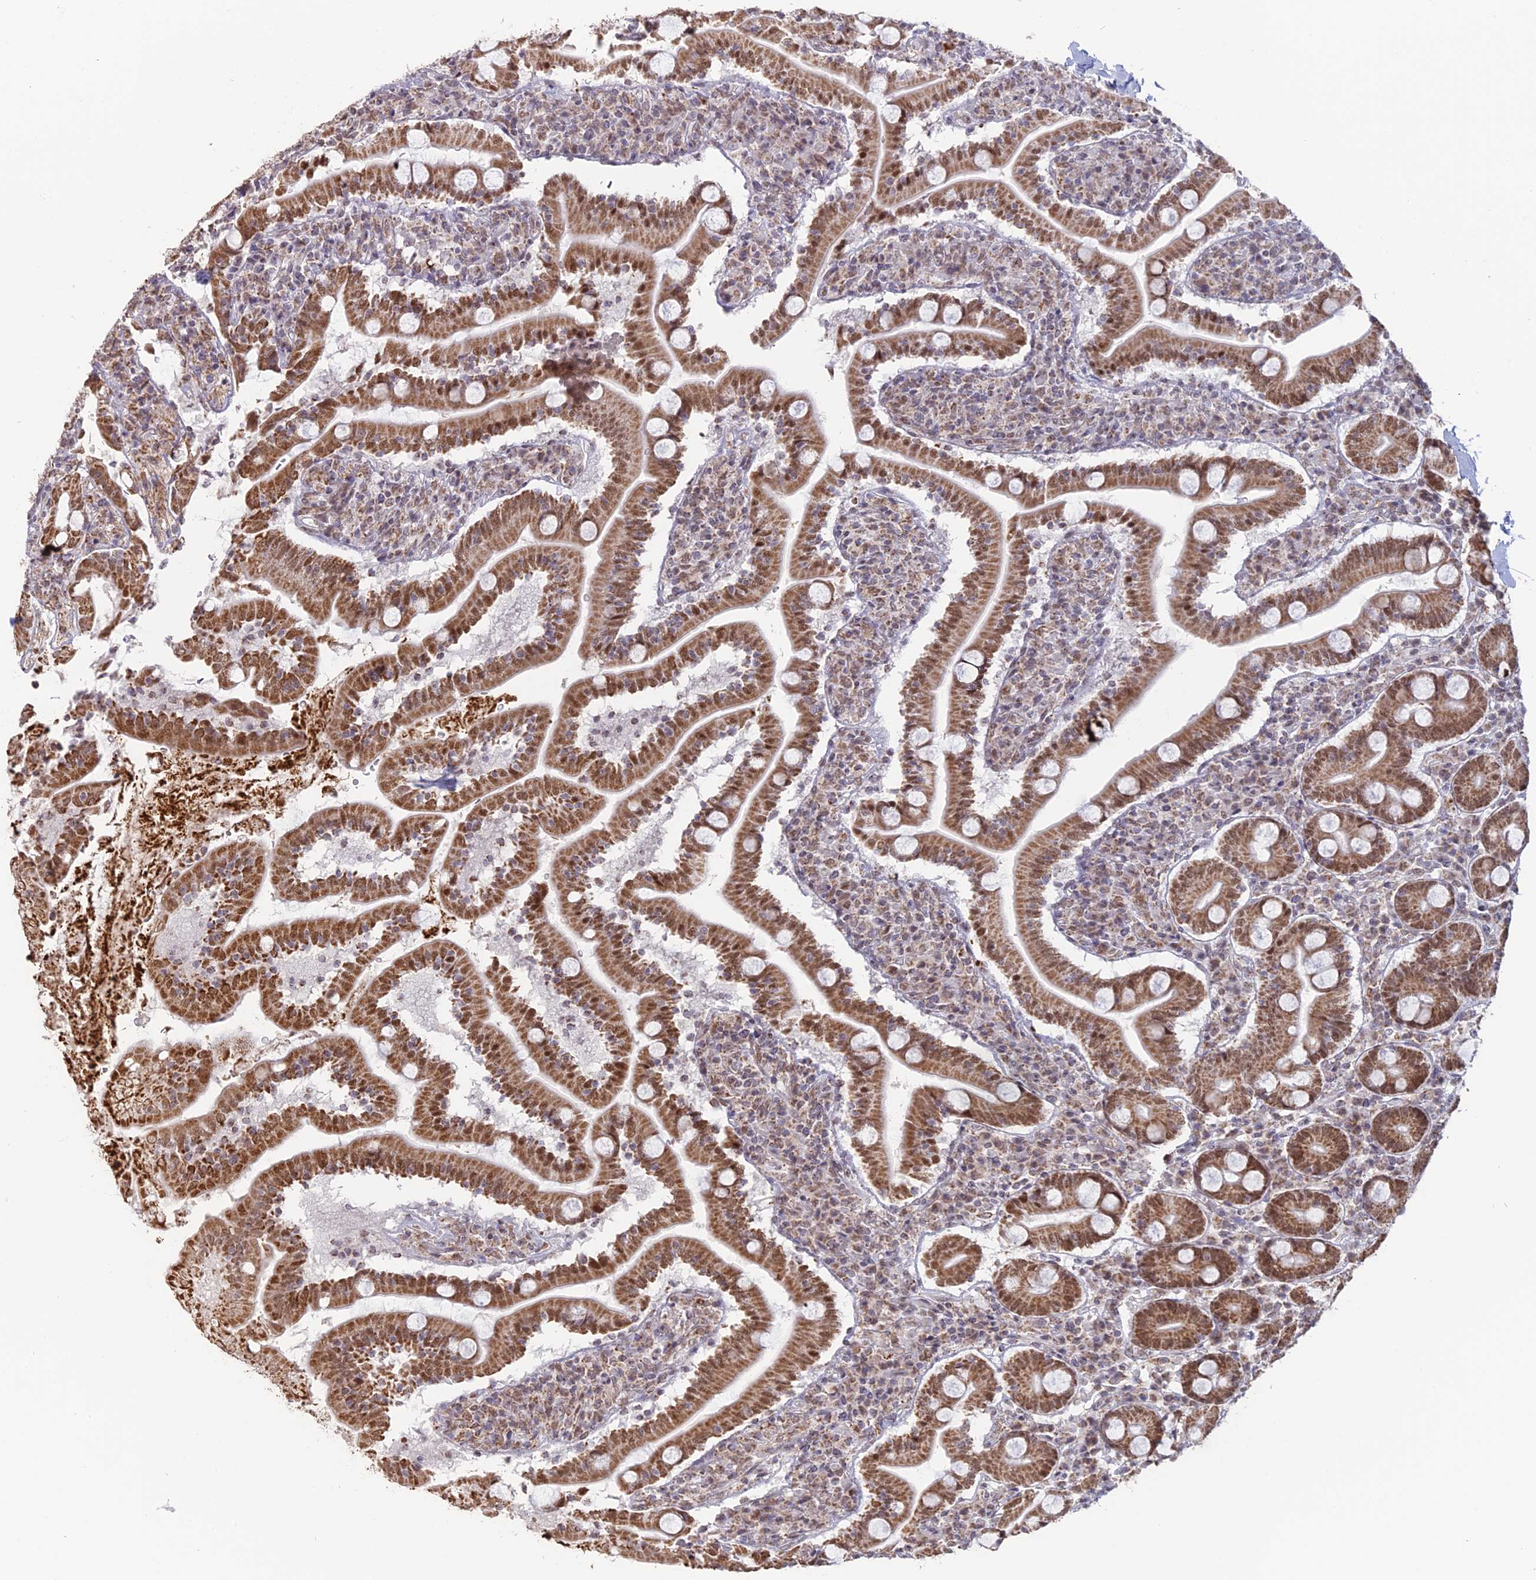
{"staining": {"intensity": "moderate", "quantity": ">75%", "location": "cytoplasmic/membranous,nuclear"}, "tissue": "duodenum", "cell_type": "Glandular cells", "image_type": "normal", "snomed": [{"axis": "morphology", "description": "Normal tissue, NOS"}, {"axis": "topography", "description": "Duodenum"}], "caption": "A micrograph showing moderate cytoplasmic/membranous,nuclear expression in approximately >75% of glandular cells in normal duodenum, as visualized by brown immunohistochemical staining.", "gene": "ARHGAP40", "patient": {"sex": "male", "age": 35}}